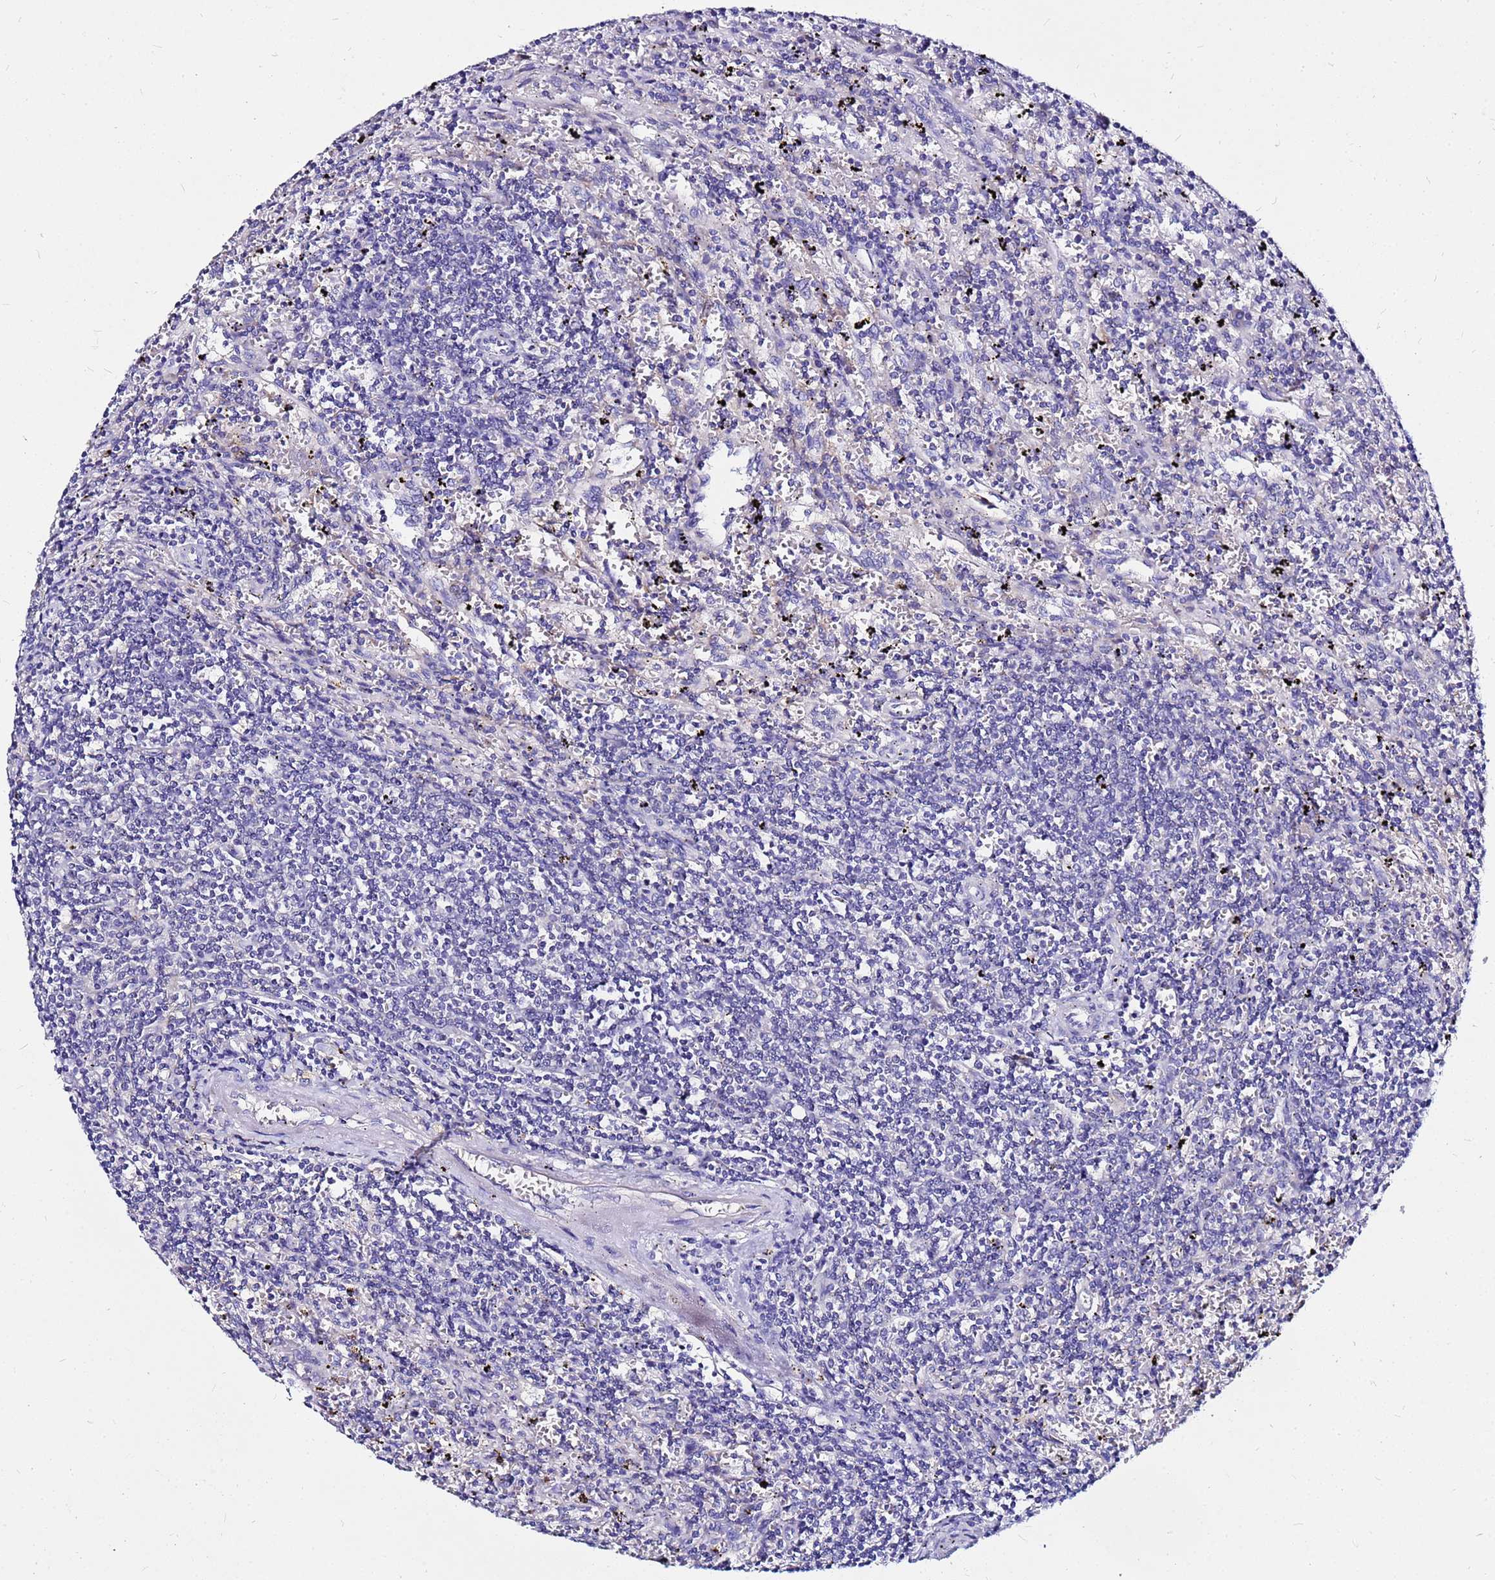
{"staining": {"intensity": "negative", "quantity": "none", "location": "none"}, "tissue": "lymphoma", "cell_type": "Tumor cells", "image_type": "cancer", "snomed": [{"axis": "morphology", "description": "Malignant lymphoma, non-Hodgkin's type, Low grade"}, {"axis": "topography", "description": "Spleen"}], "caption": "Immunohistochemistry (IHC) of human malignant lymphoma, non-Hodgkin's type (low-grade) shows no staining in tumor cells.", "gene": "FAM183A", "patient": {"sex": "male", "age": 76}}